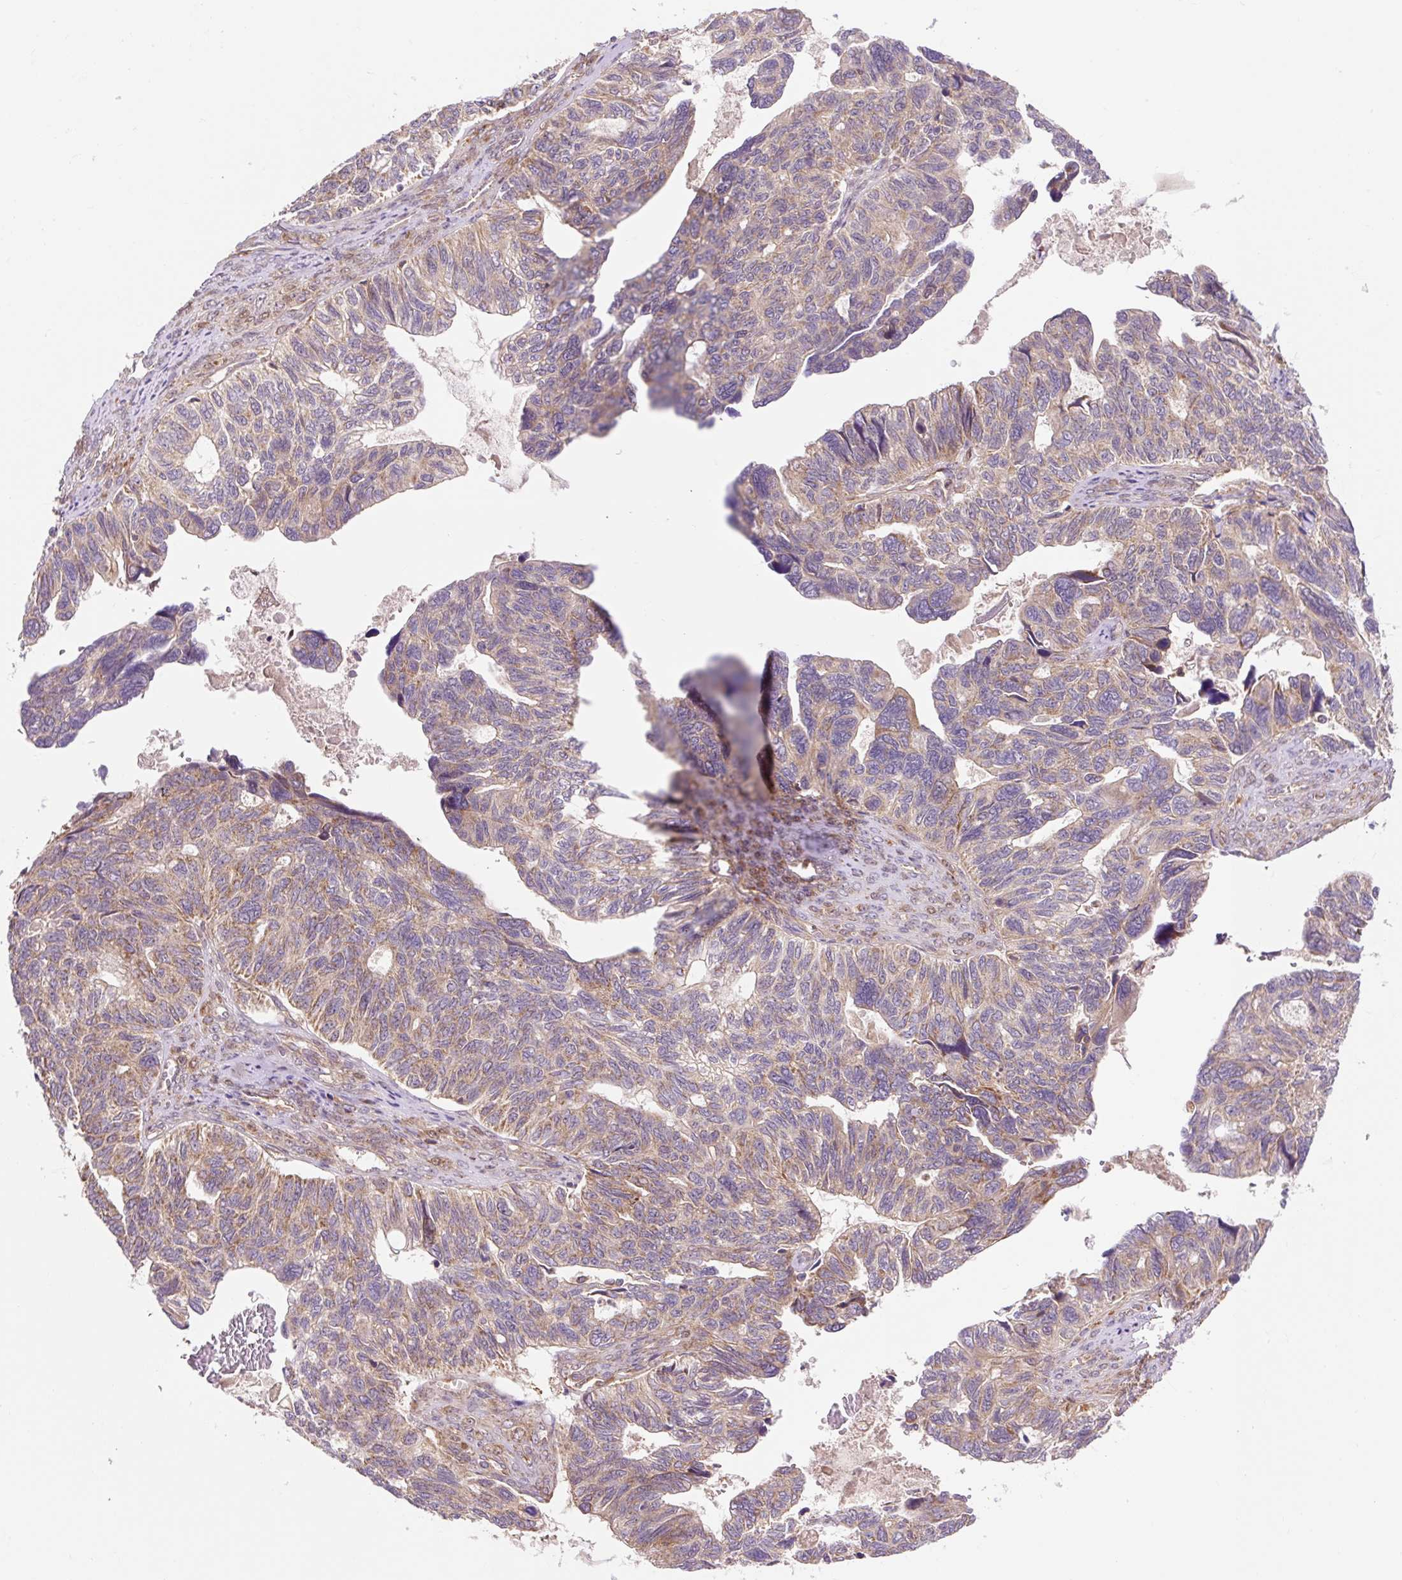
{"staining": {"intensity": "weak", "quantity": "25%-75%", "location": "cytoplasmic/membranous"}, "tissue": "ovarian cancer", "cell_type": "Tumor cells", "image_type": "cancer", "snomed": [{"axis": "morphology", "description": "Cystadenocarcinoma, serous, NOS"}, {"axis": "topography", "description": "Ovary"}], "caption": "Protein expression analysis of serous cystadenocarcinoma (ovarian) reveals weak cytoplasmic/membranous staining in about 25%-75% of tumor cells.", "gene": "TRIAP1", "patient": {"sex": "female", "age": 79}}